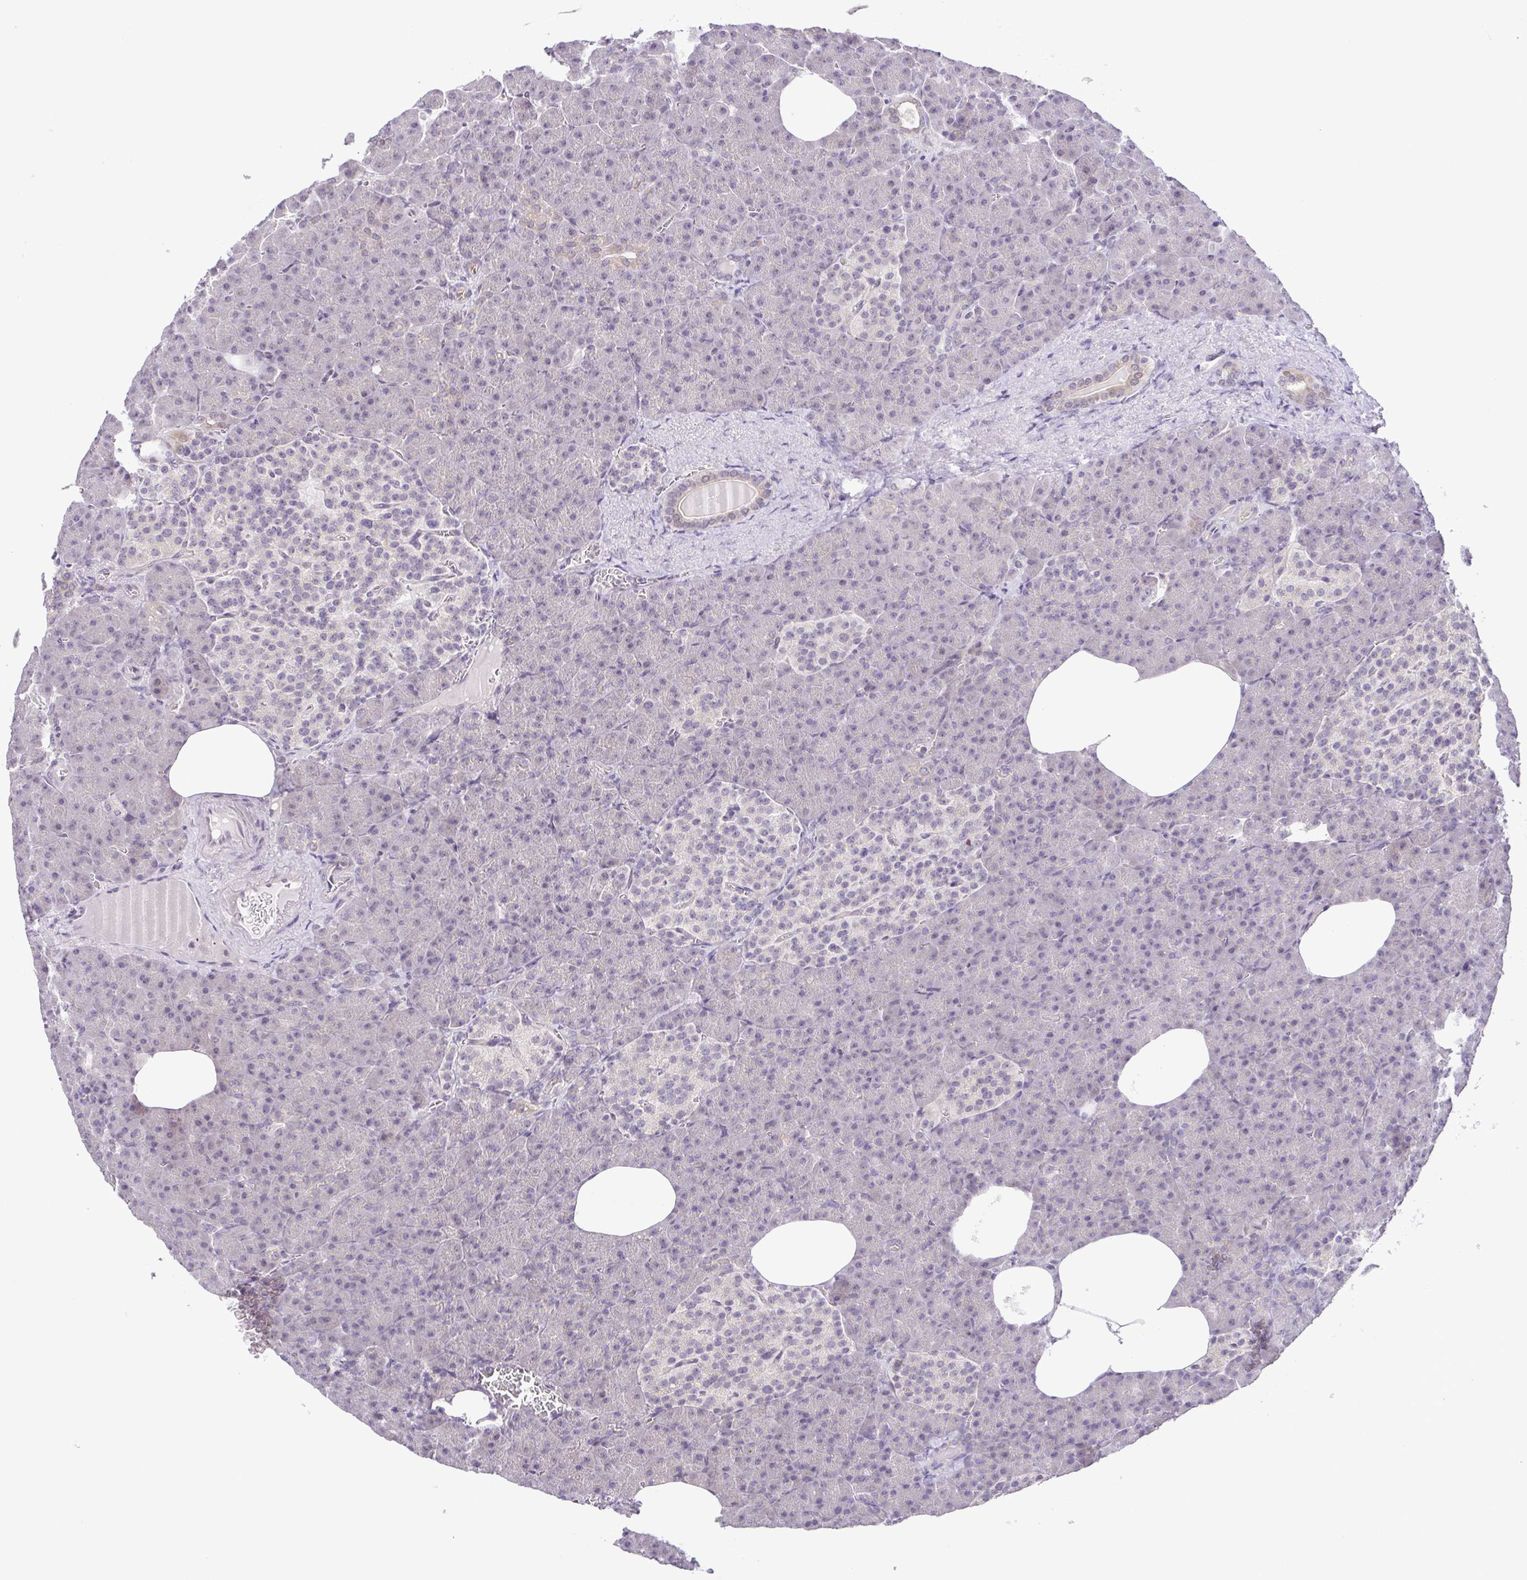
{"staining": {"intensity": "negative", "quantity": "none", "location": "none"}, "tissue": "pancreas", "cell_type": "Exocrine glandular cells", "image_type": "normal", "snomed": [{"axis": "morphology", "description": "Normal tissue, NOS"}, {"axis": "topography", "description": "Pancreas"}], "caption": "The immunohistochemistry (IHC) image has no significant staining in exocrine glandular cells of pancreas.", "gene": "IL1RN", "patient": {"sex": "female", "age": 74}}